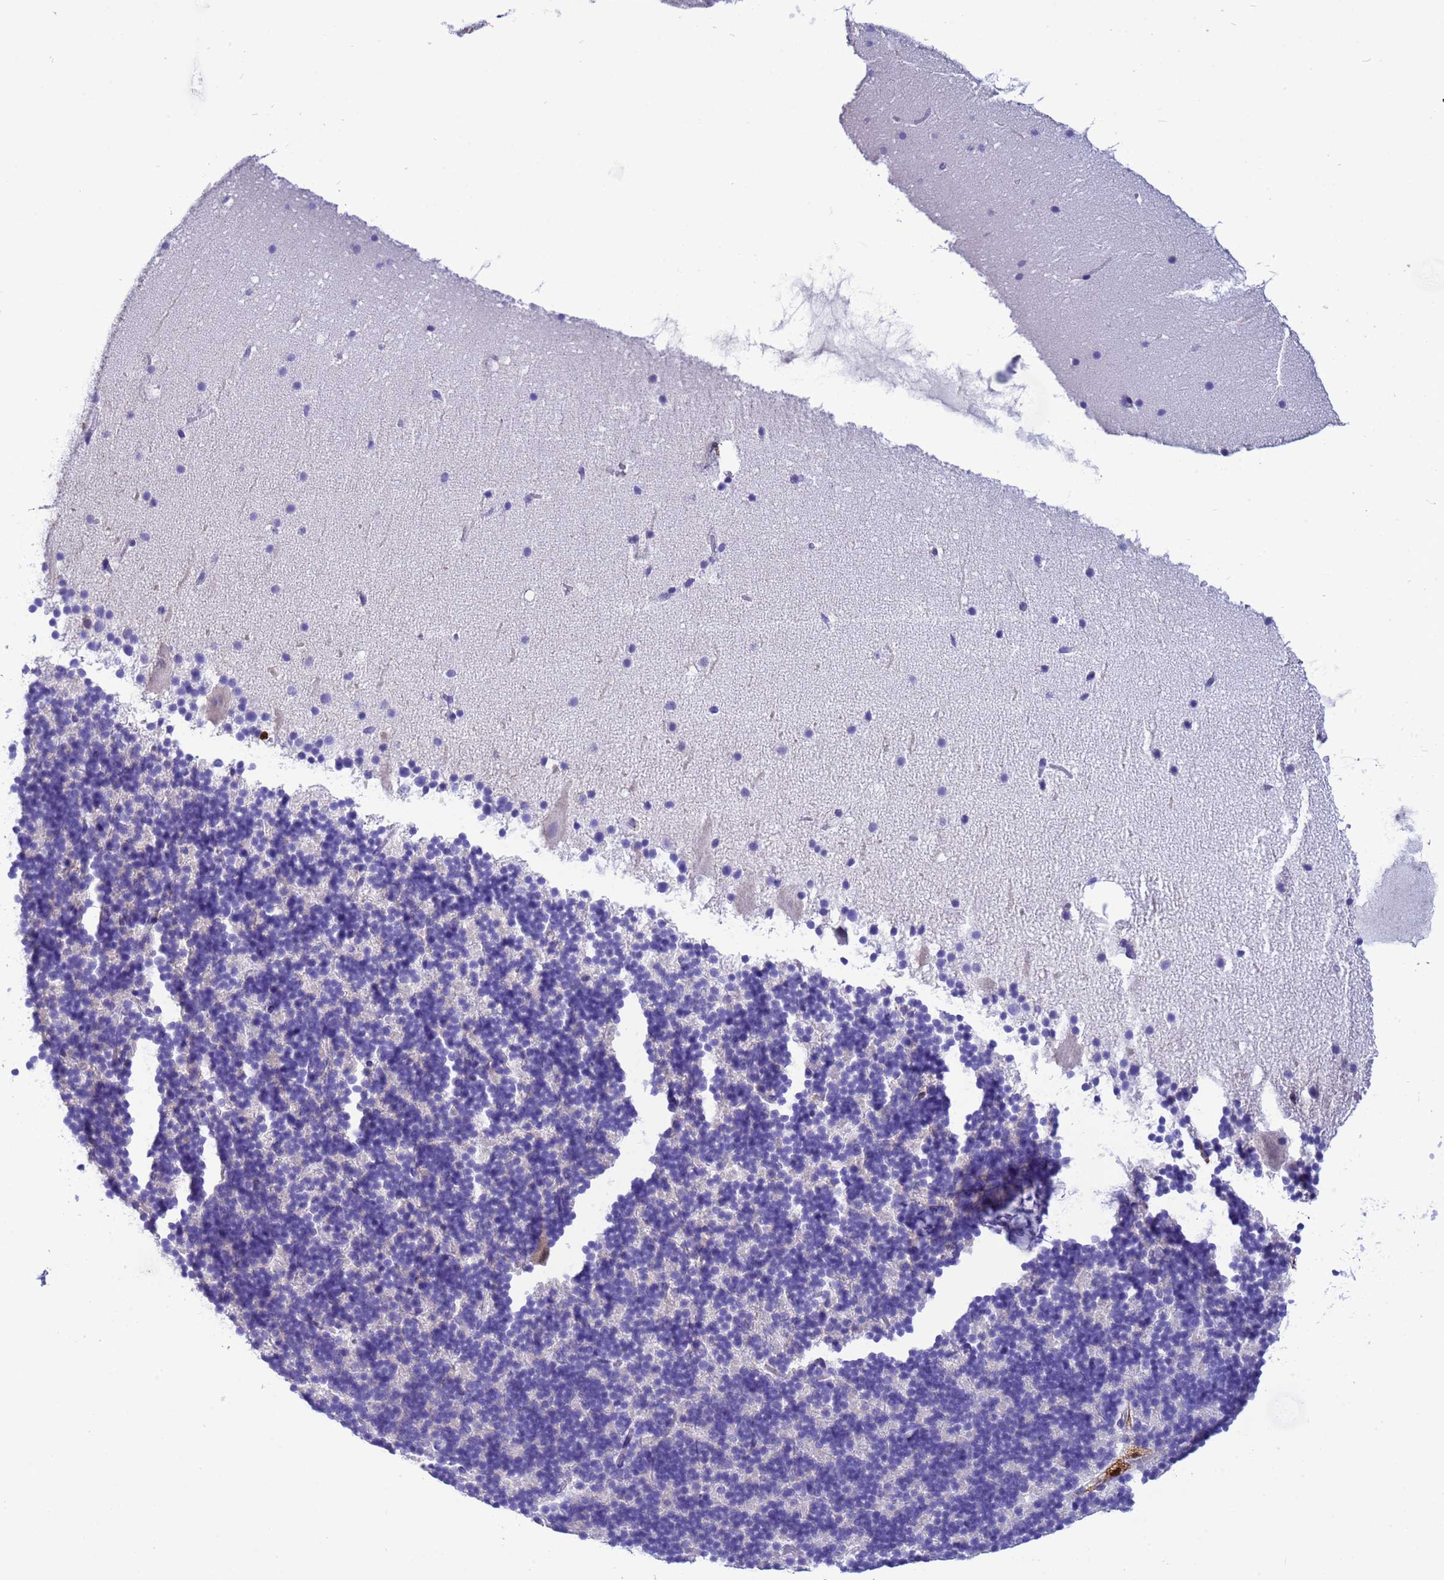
{"staining": {"intensity": "negative", "quantity": "none", "location": "none"}, "tissue": "cerebellum", "cell_type": "Cells in granular layer", "image_type": "normal", "snomed": [{"axis": "morphology", "description": "Normal tissue, NOS"}, {"axis": "topography", "description": "Cerebellum"}], "caption": "Immunohistochemistry (IHC) photomicrograph of normal cerebellum: human cerebellum stained with DAB (3,3'-diaminobenzidine) exhibits no significant protein expression in cells in granular layer. (Brightfield microscopy of DAB (3,3'-diaminobenzidine) immunohistochemistry (IHC) at high magnification).", "gene": "AKR1C2", "patient": {"sex": "male", "age": 57}}